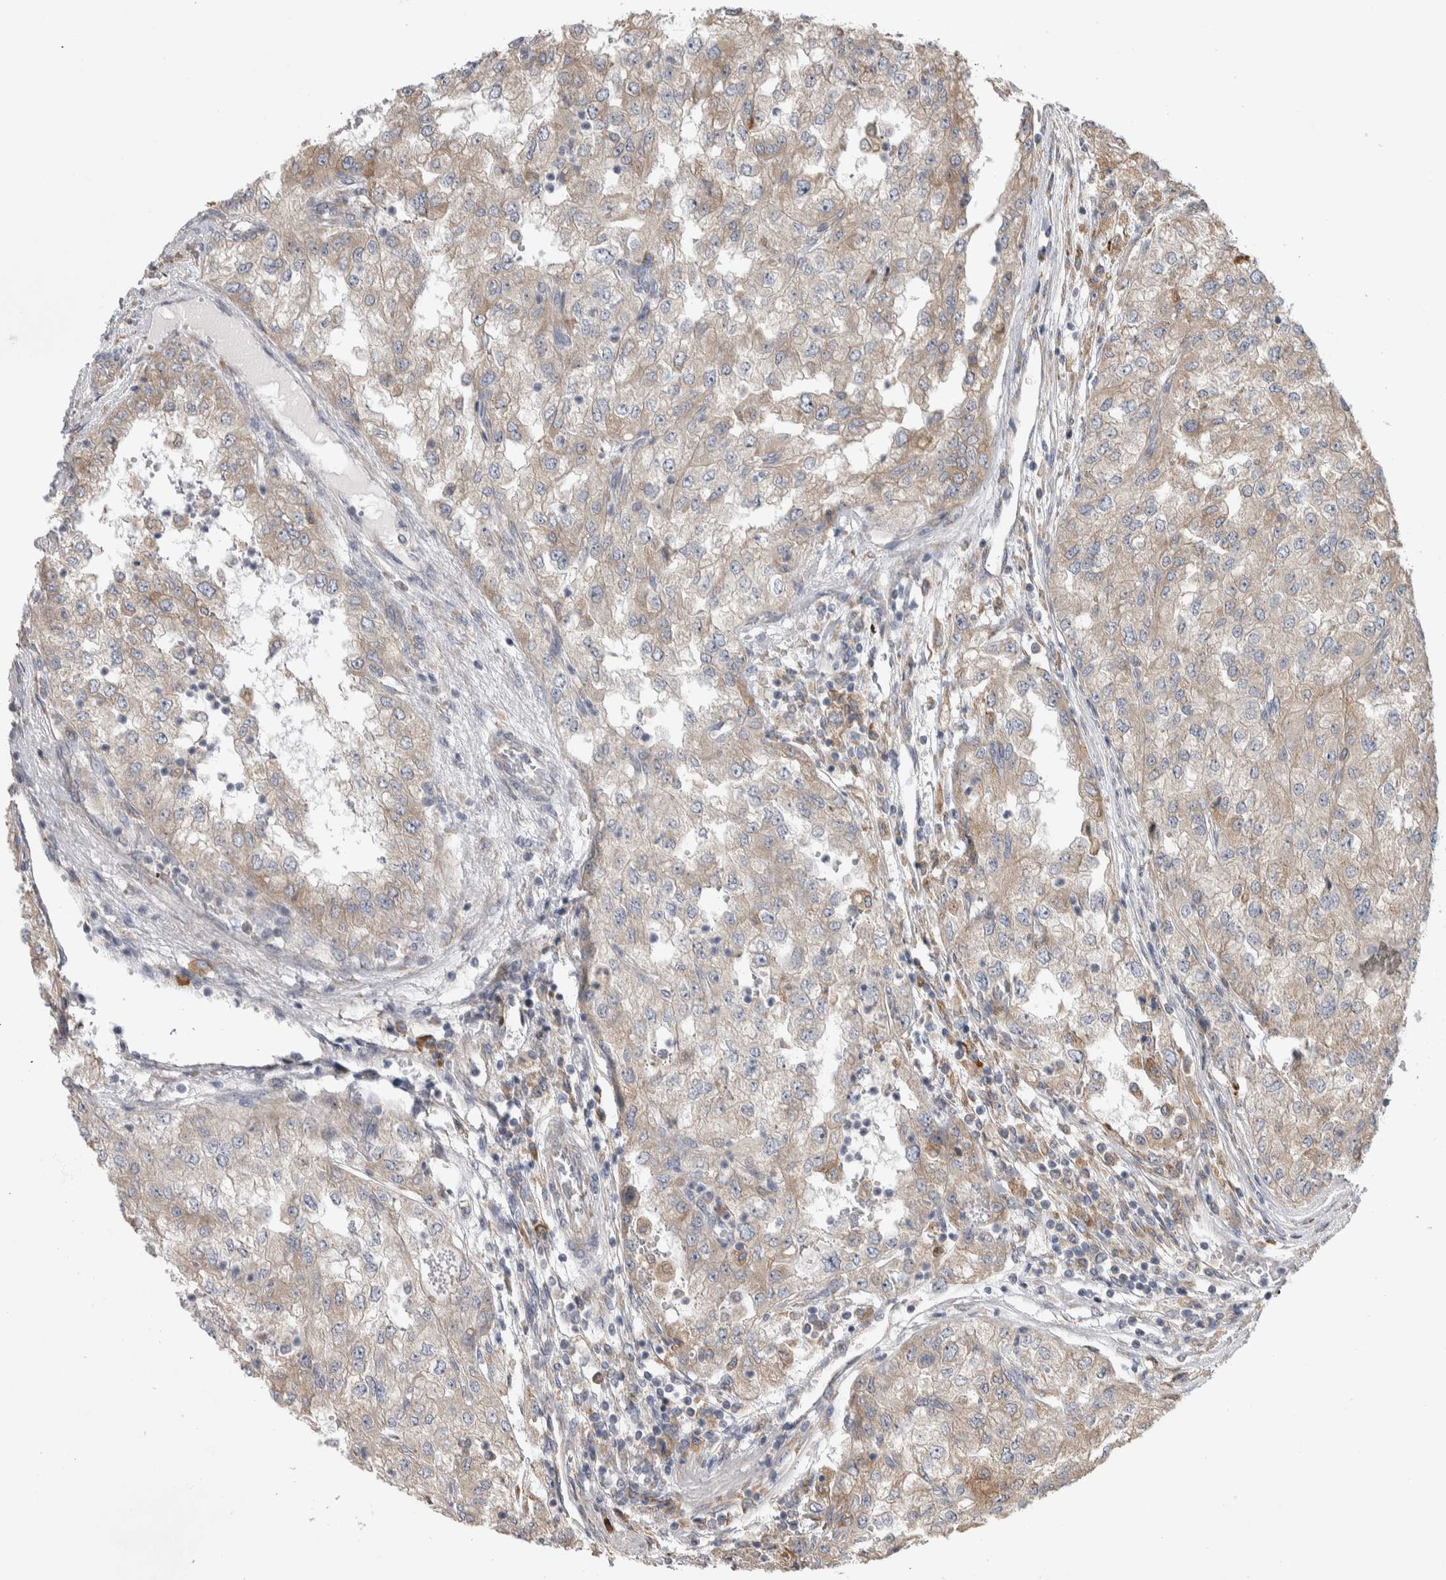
{"staining": {"intensity": "weak", "quantity": ">75%", "location": "cytoplasmic/membranous"}, "tissue": "renal cancer", "cell_type": "Tumor cells", "image_type": "cancer", "snomed": [{"axis": "morphology", "description": "Adenocarcinoma, NOS"}, {"axis": "topography", "description": "Kidney"}], "caption": "Renal adenocarcinoma stained with DAB IHC shows low levels of weak cytoplasmic/membranous staining in approximately >75% of tumor cells.", "gene": "IBTK", "patient": {"sex": "female", "age": 54}}